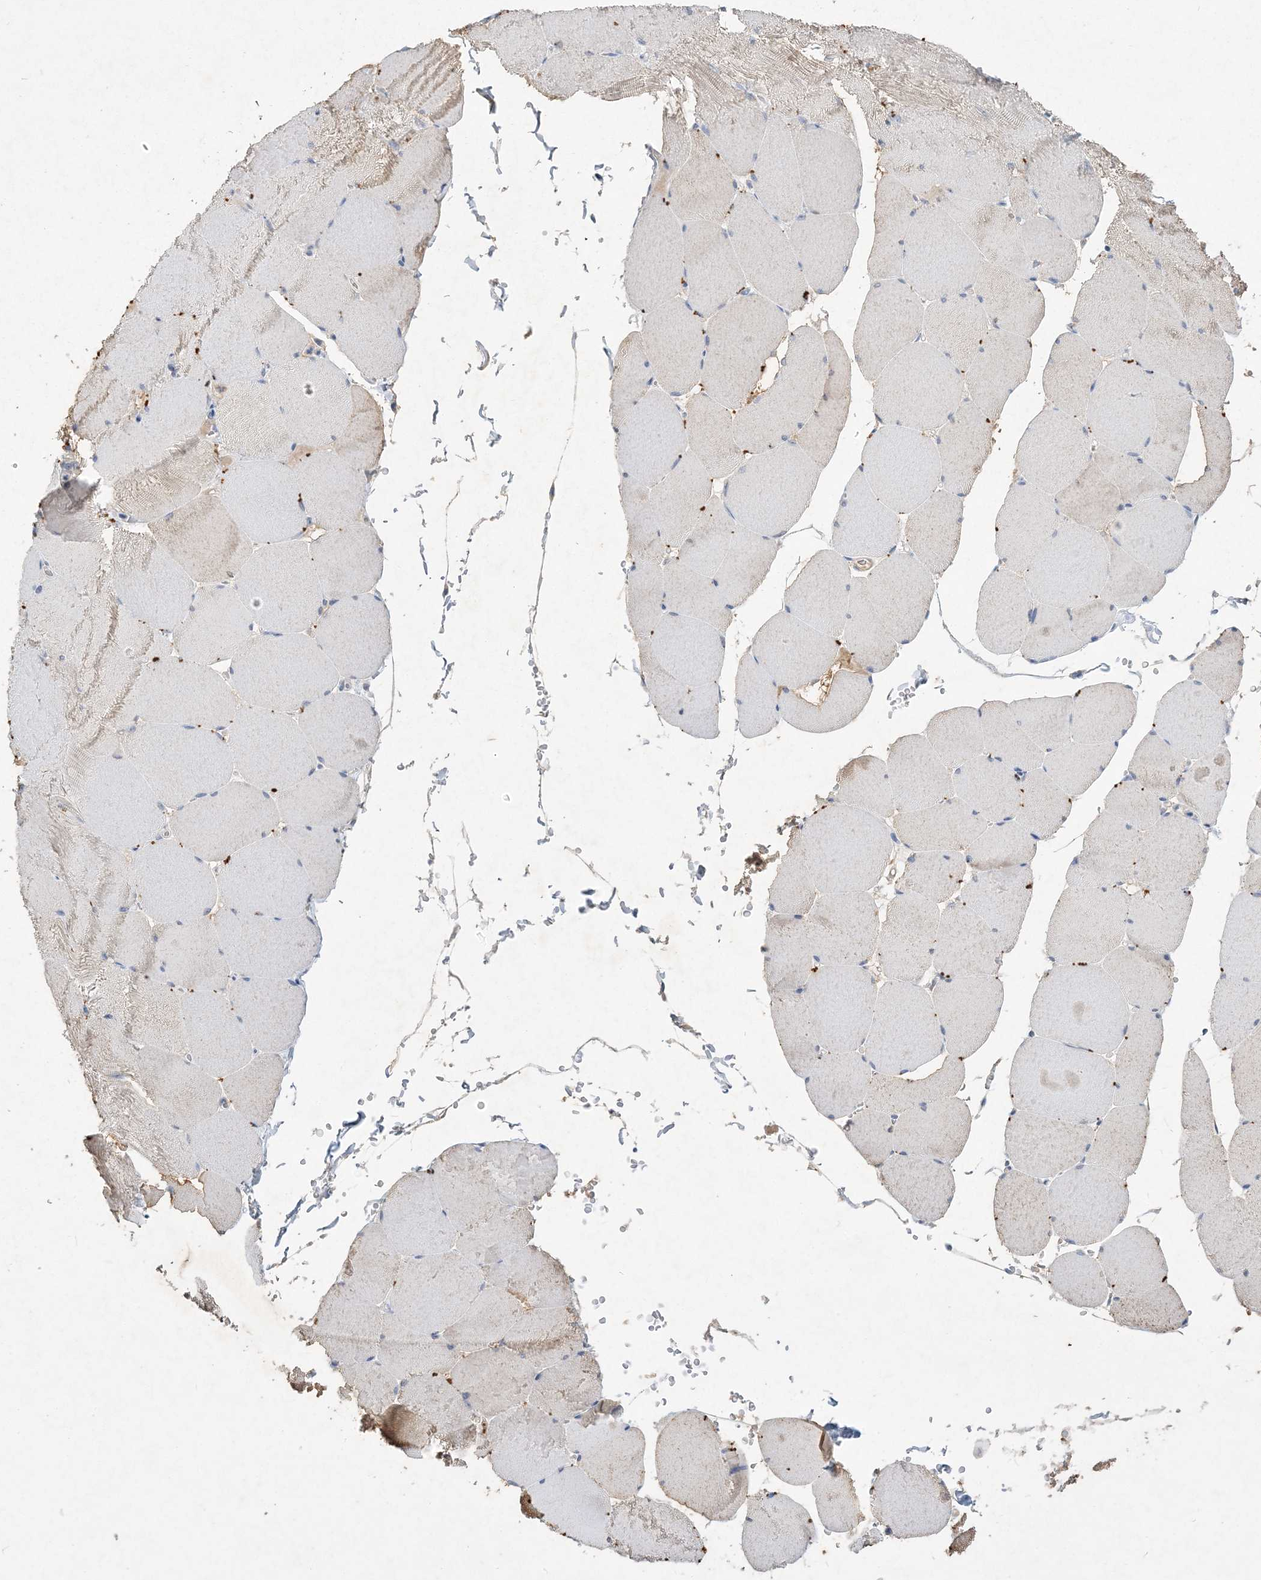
{"staining": {"intensity": "weak", "quantity": "<25%", "location": "cytoplasmic/membranous"}, "tissue": "skeletal muscle", "cell_type": "Myocytes", "image_type": "normal", "snomed": [{"axis": "morphology", "description": "Normal tissue, NOS"}, {"axis": "topography", "description": "Skeletal muscle"}, {"axis": "topography", "description": "Head-Neck"}], "caption": "Immunohistochemistry micrograph of normal human skeletal muscle stained for a protein (brown), which reveals no expression in myocytes. (Brightfield microscopy of DAB (3,3'-diaminobenzidine) immunohistochemistry at high magnification).", "gene": "C11orf58", "patient": {"sex": "male", "age": 66}}